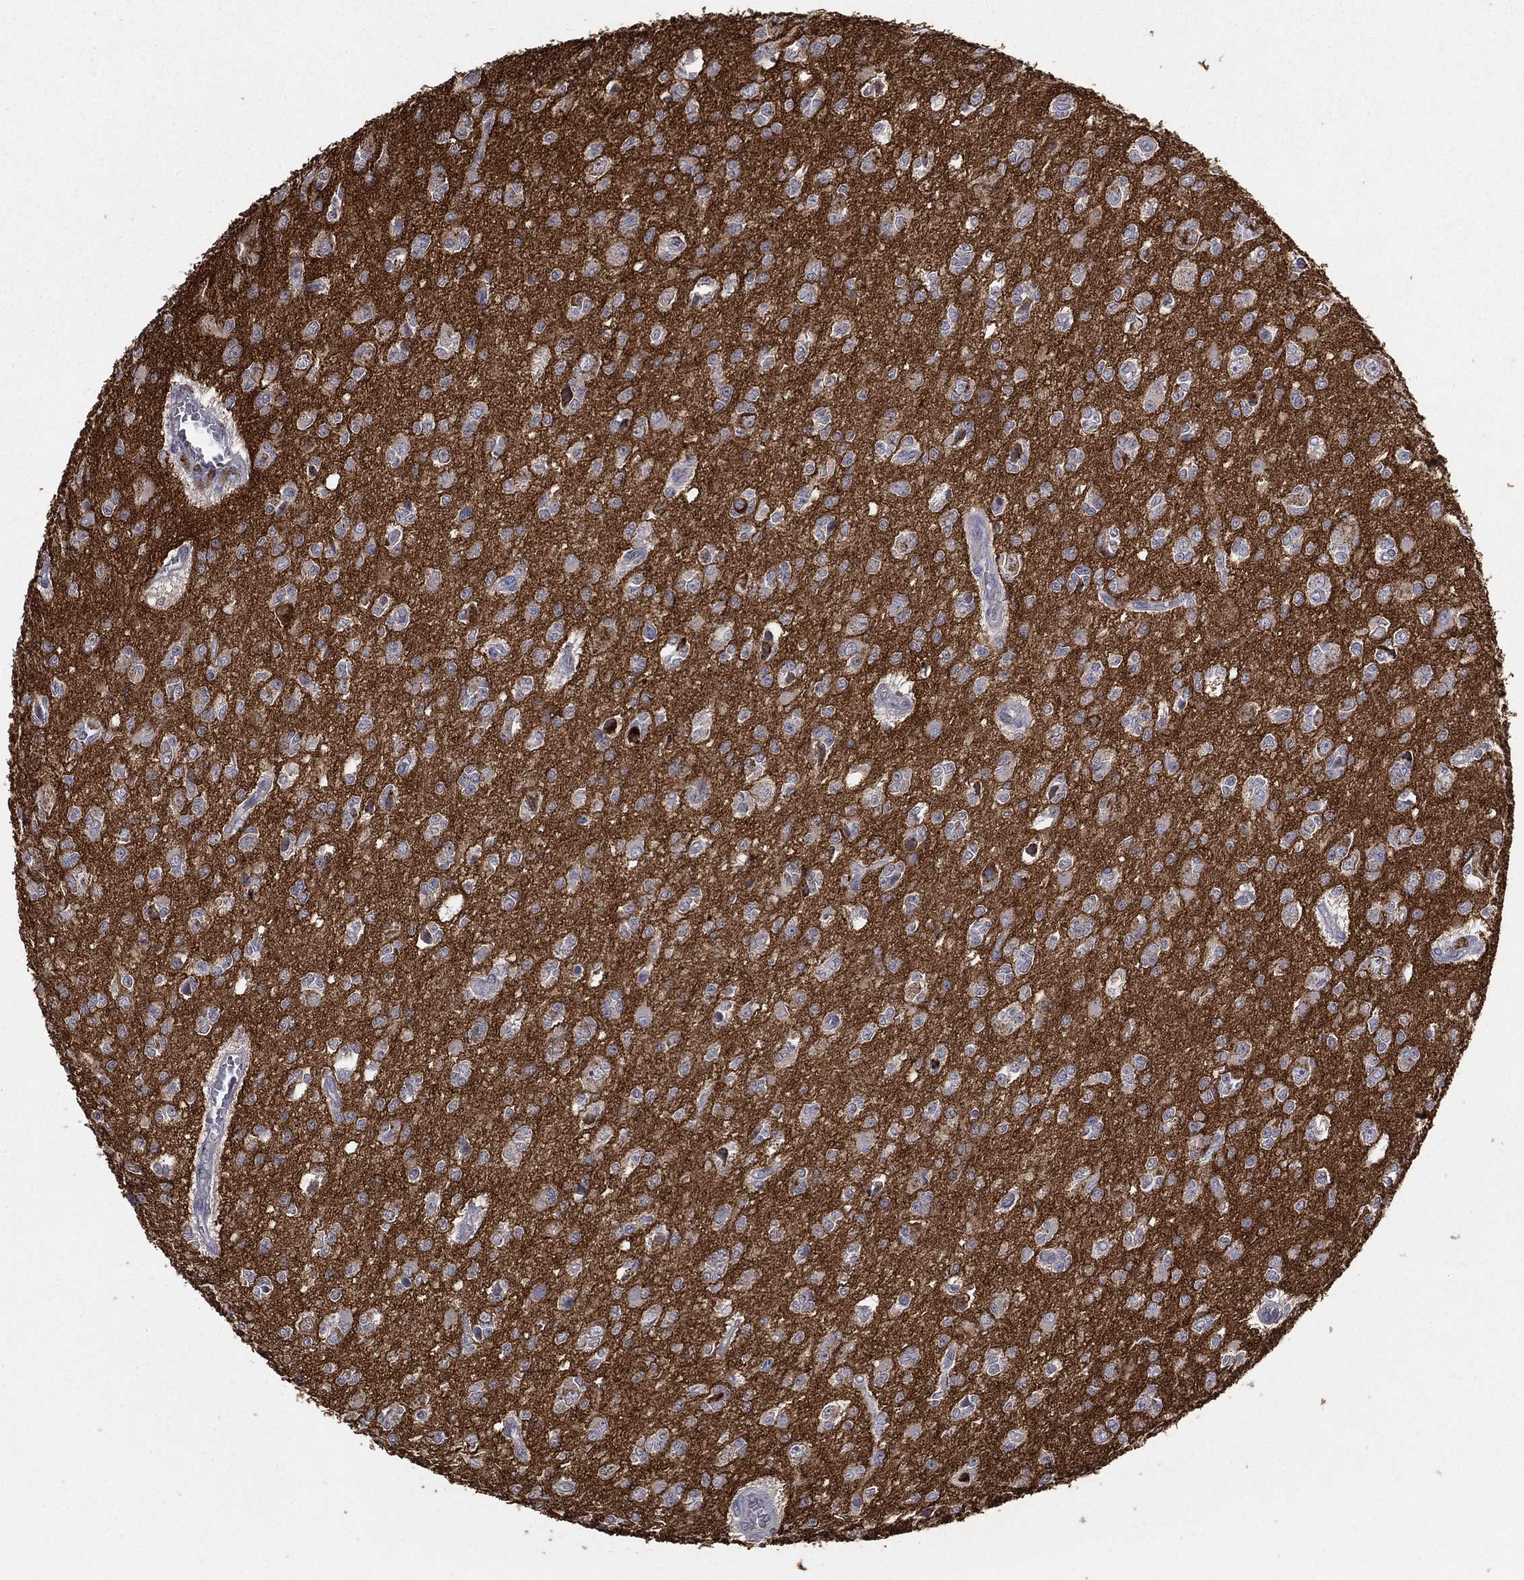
{"staining": {"intensity": "negative", "quantity": "none", "location": "none"}, "tissue": "glioma", "cell_type": "Tumor cells", "image_type": "cancer", "snomed": [{"axis": "morphology", "description": "Glioma, malignant, Low grade"}, {"axis": "topography", "description": "Brain"}], "caption": "Human malignant glioma (low-grade) stained for a protein using IHC demonstrates no expression in tumor cells.", "gene": "SNAP25", "patient": {"sex": "female", "age": 45}}